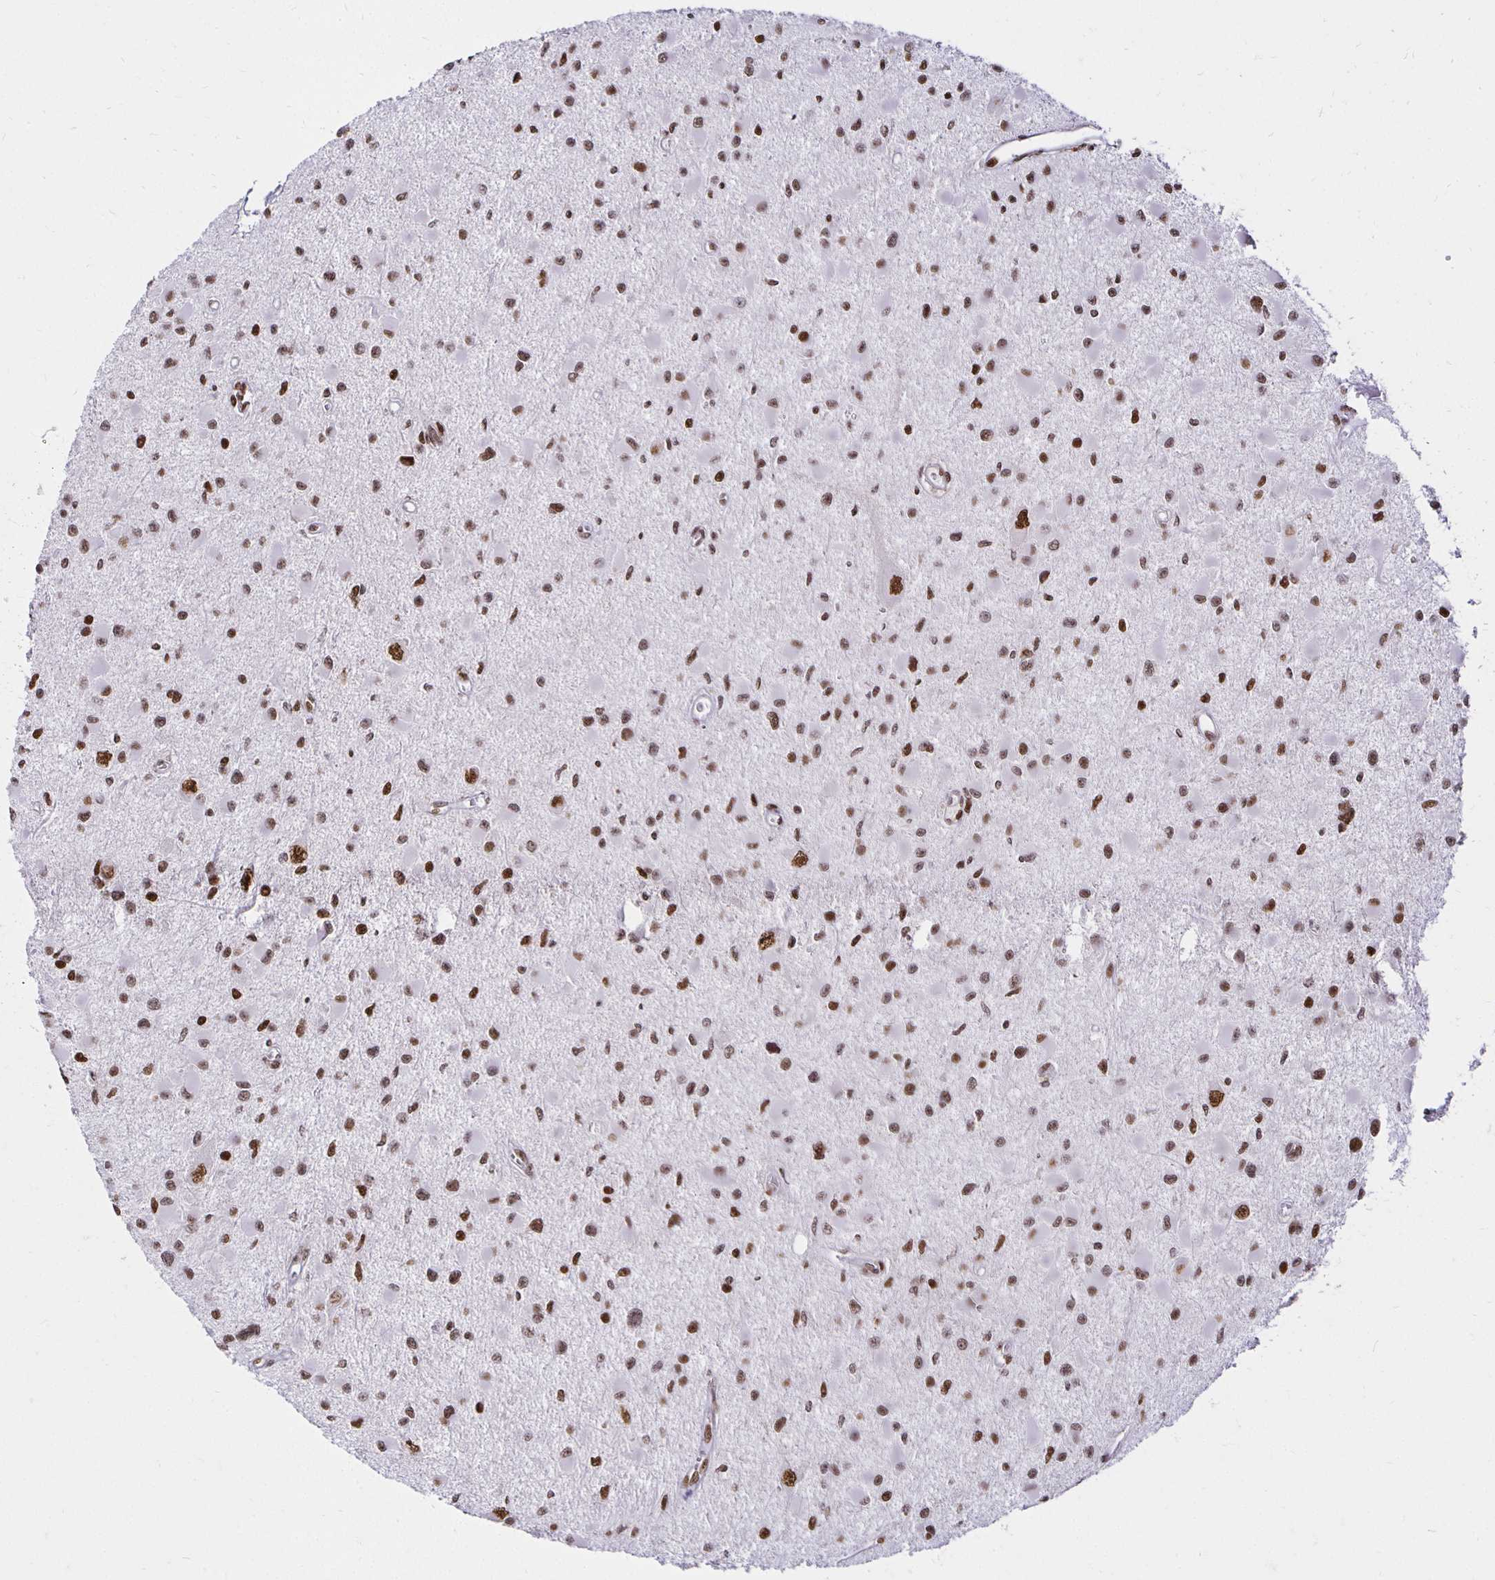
{"staining": {"intensity": "strong", "quantity": ">75%", "location": "nuclear"}, "tissue": "glioma", "cell_type": "Tumor cells", "image_type": "cancer", "snomed": [{"axis": "morphology", "description": "Glioma, malignant, High grade"}, {"axis": "topography", "description": "Brain"}], "caption": "Brown immunohistochemical staining in glioma shows strong nuclear staining in about >75% of tumor cells. (DAB = brown stain, brightfield microscopy at high magnification).", "gene": "ZNF579", "patient": {"sex": "male", "age": 54}}